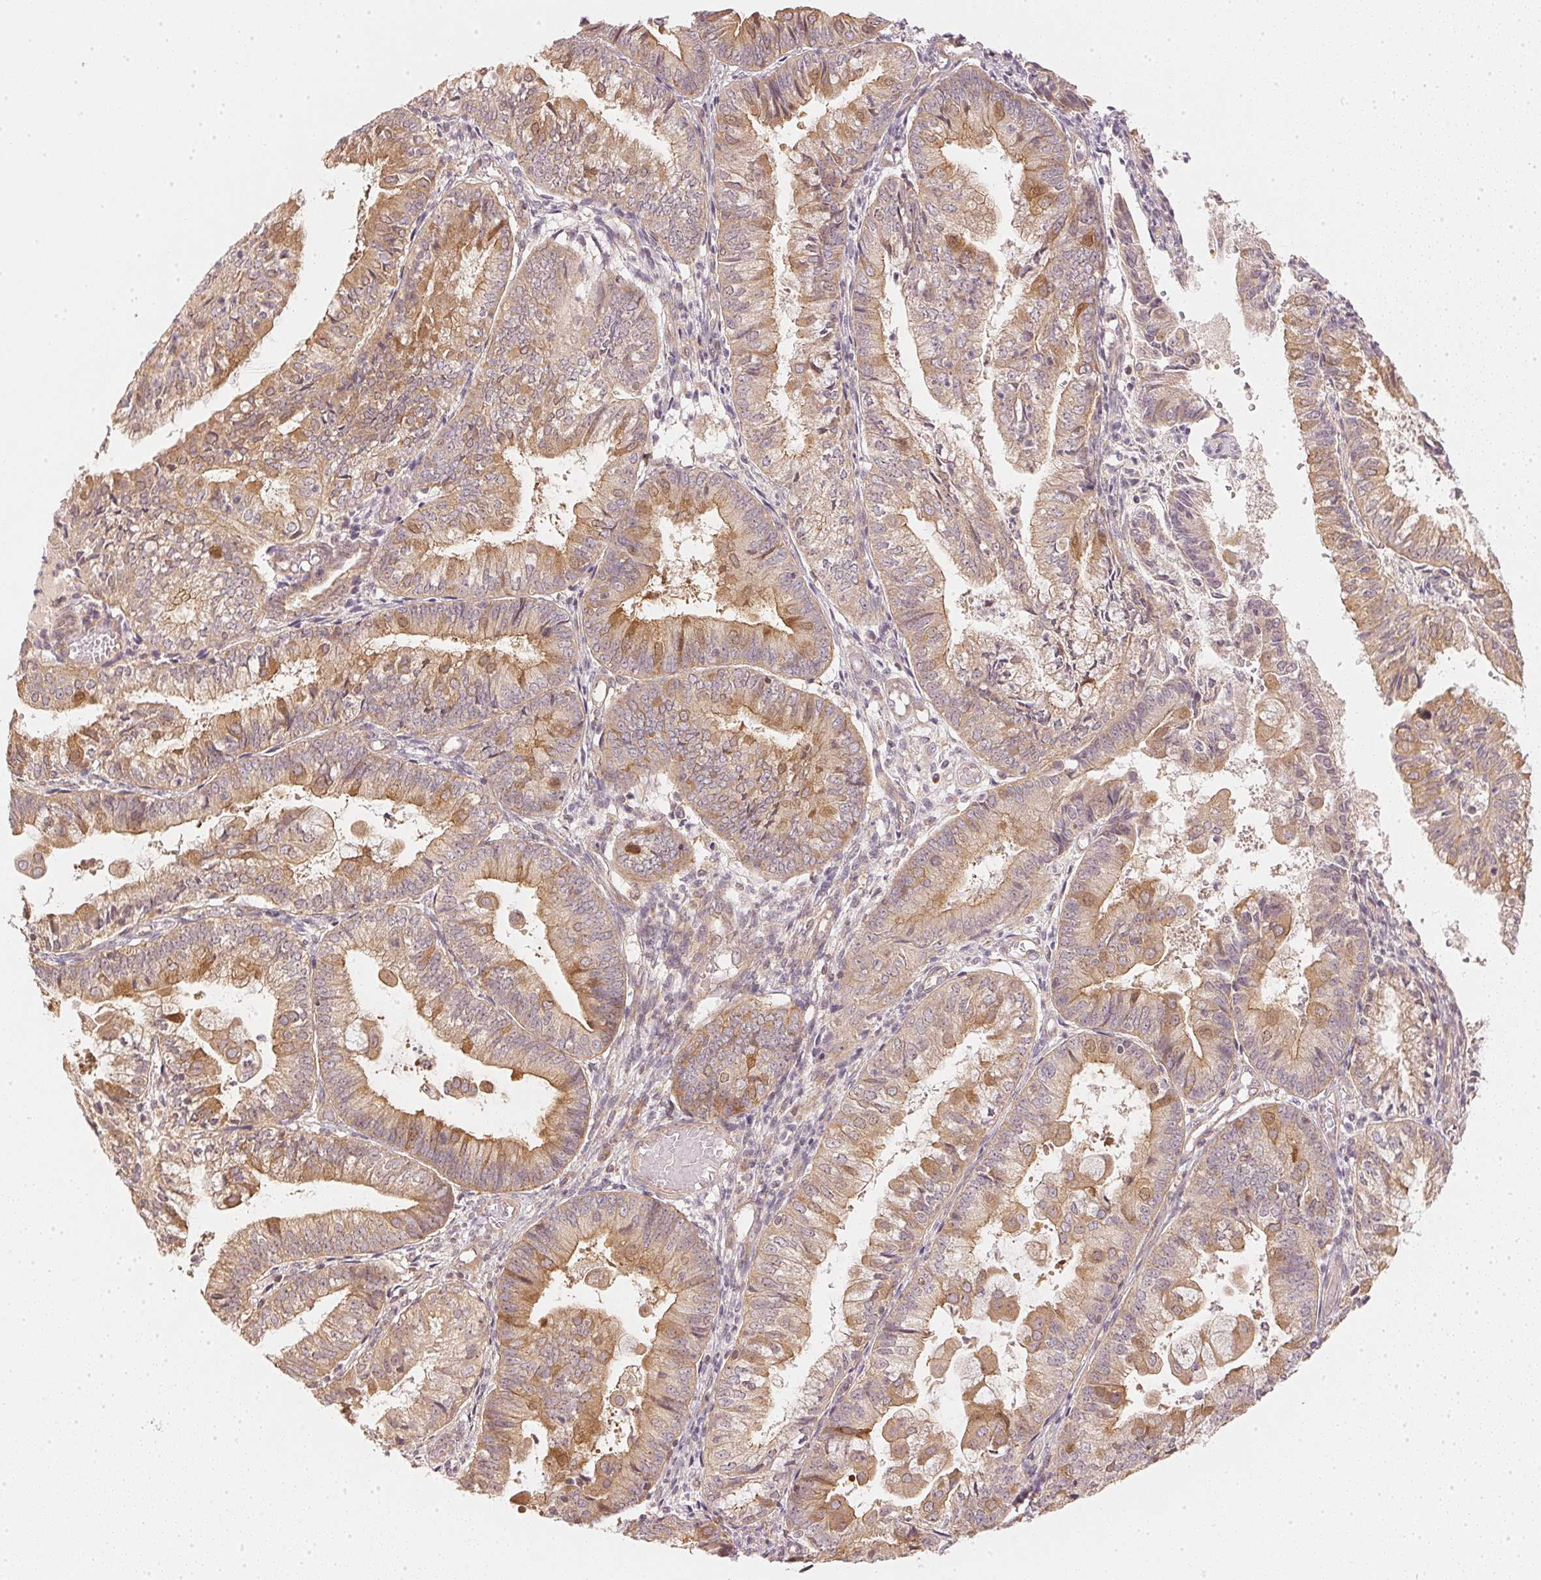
{"staining": {"intensity": "moderate", "quantity": "25%-75%", "location": "cytoplasmic/membranous"}, "tissue": "endometrial cancer", "cell_type": "Tumor cells", "image_type": "cancer", "snomed": [{"axis": "morphology", "description": "Adenocarcinoma, NOS"}, {"axis": "topography", "description": "Endometrium"}], "caption": "Endometrial cancer stained with DAB IHC reveals medium levels of moderate cytoplasmic/membranous expression in approximately 25%-75% of tumor cells.", "gene": "WDR54", "patient": {"sex": "female", "age": 55}}